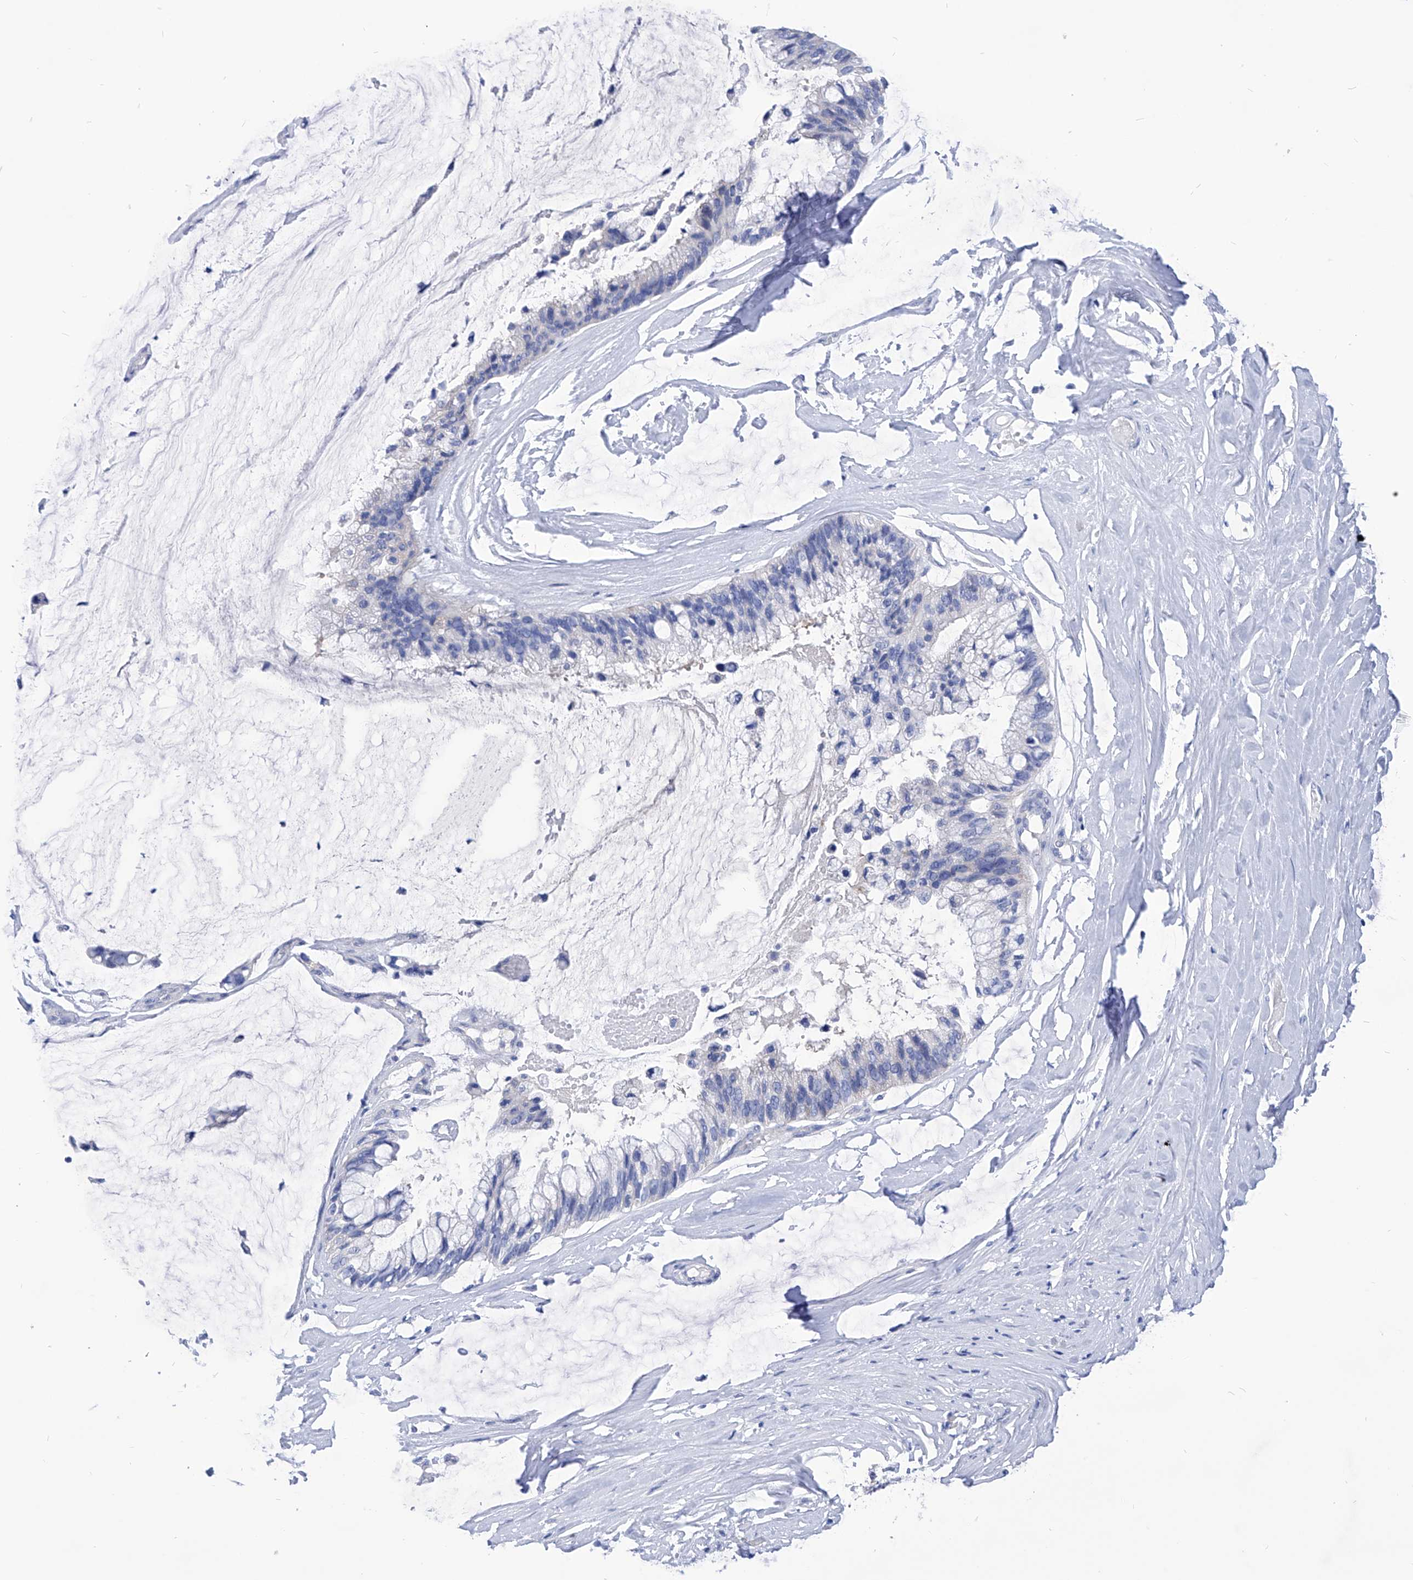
{"staining": {"intensity": "negative", "quantity": "none", "location": "none"}, "tissue": "ovarian cancer", "cell_type": "Tumor cells", "image_type": "cancer", "snomed": [{"axis": "morphology", "description": "Cystadenocarcinoma, mucinous, NOS"}, {"axis": "topography", "description": "Ovary"}], "caption": "Human ovarian cancer stained for a protein using immunohistochemistry reveals no staining in tumor cells.", "gene": "XPNPEP1", "patient": {"sex": "female", "age": 39}}